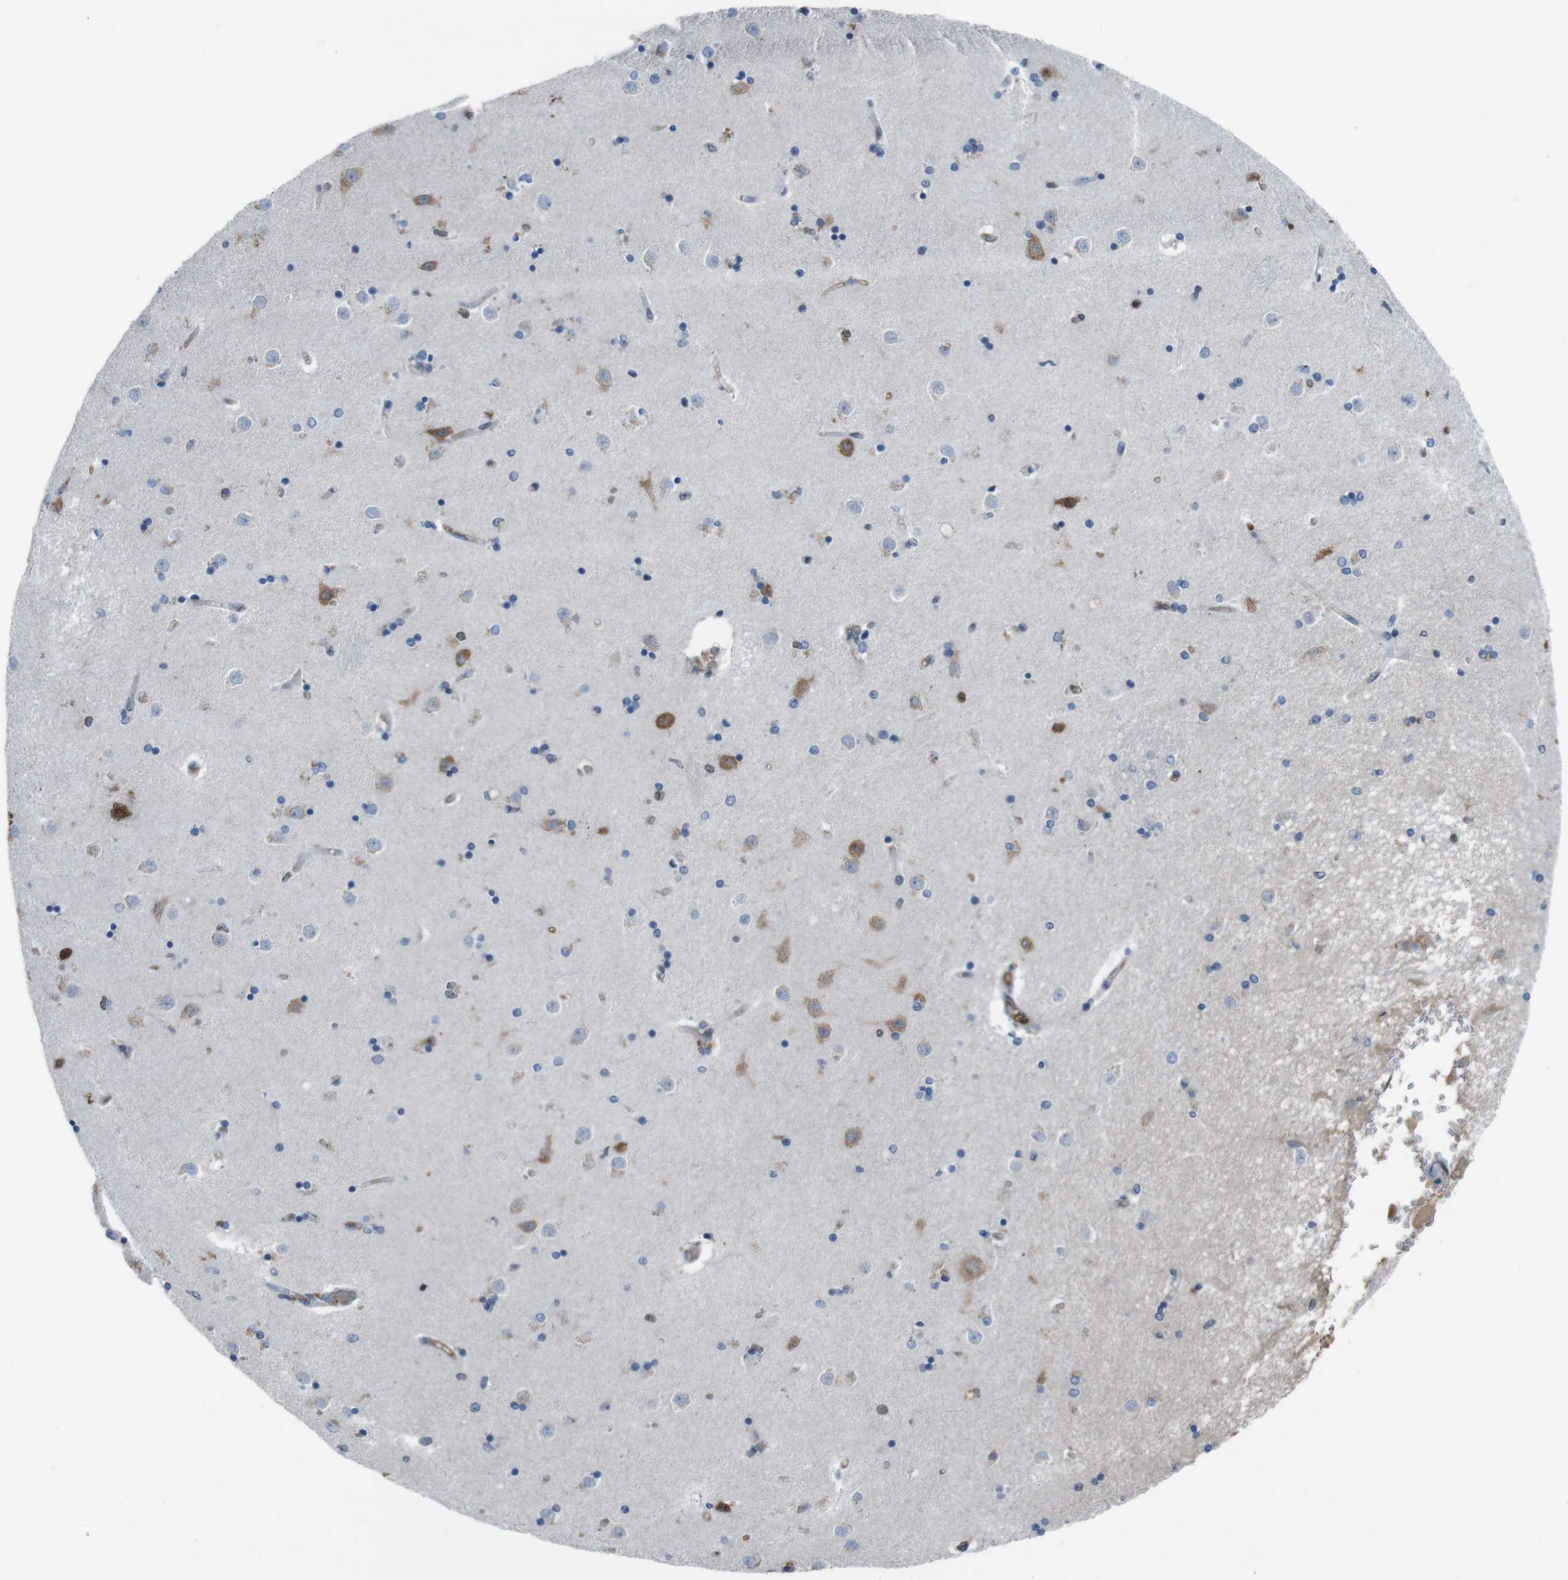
{"staining": {"intensity": "weak", "quantity": "<25%", "location": "cytoplasmic/membranous"}, "tissue": "caudate", "cell_type": "Glial cells", "image_type": "normal", "snomed": [{"axis": "morphology", "description": "Normal tissue, NOS"}, {"axis": "topography", "description": "Lateral ventricle wall"}], "caption": "Immunohistochemical staining of unremarkable human caudate shows no significant positivity in glial cells. (DAB (3,3'-diaminobenzidine) immunohistochemistry, high magnification).", "gene": "SUB1", "patient": {"sex": "female", "age": 54}}